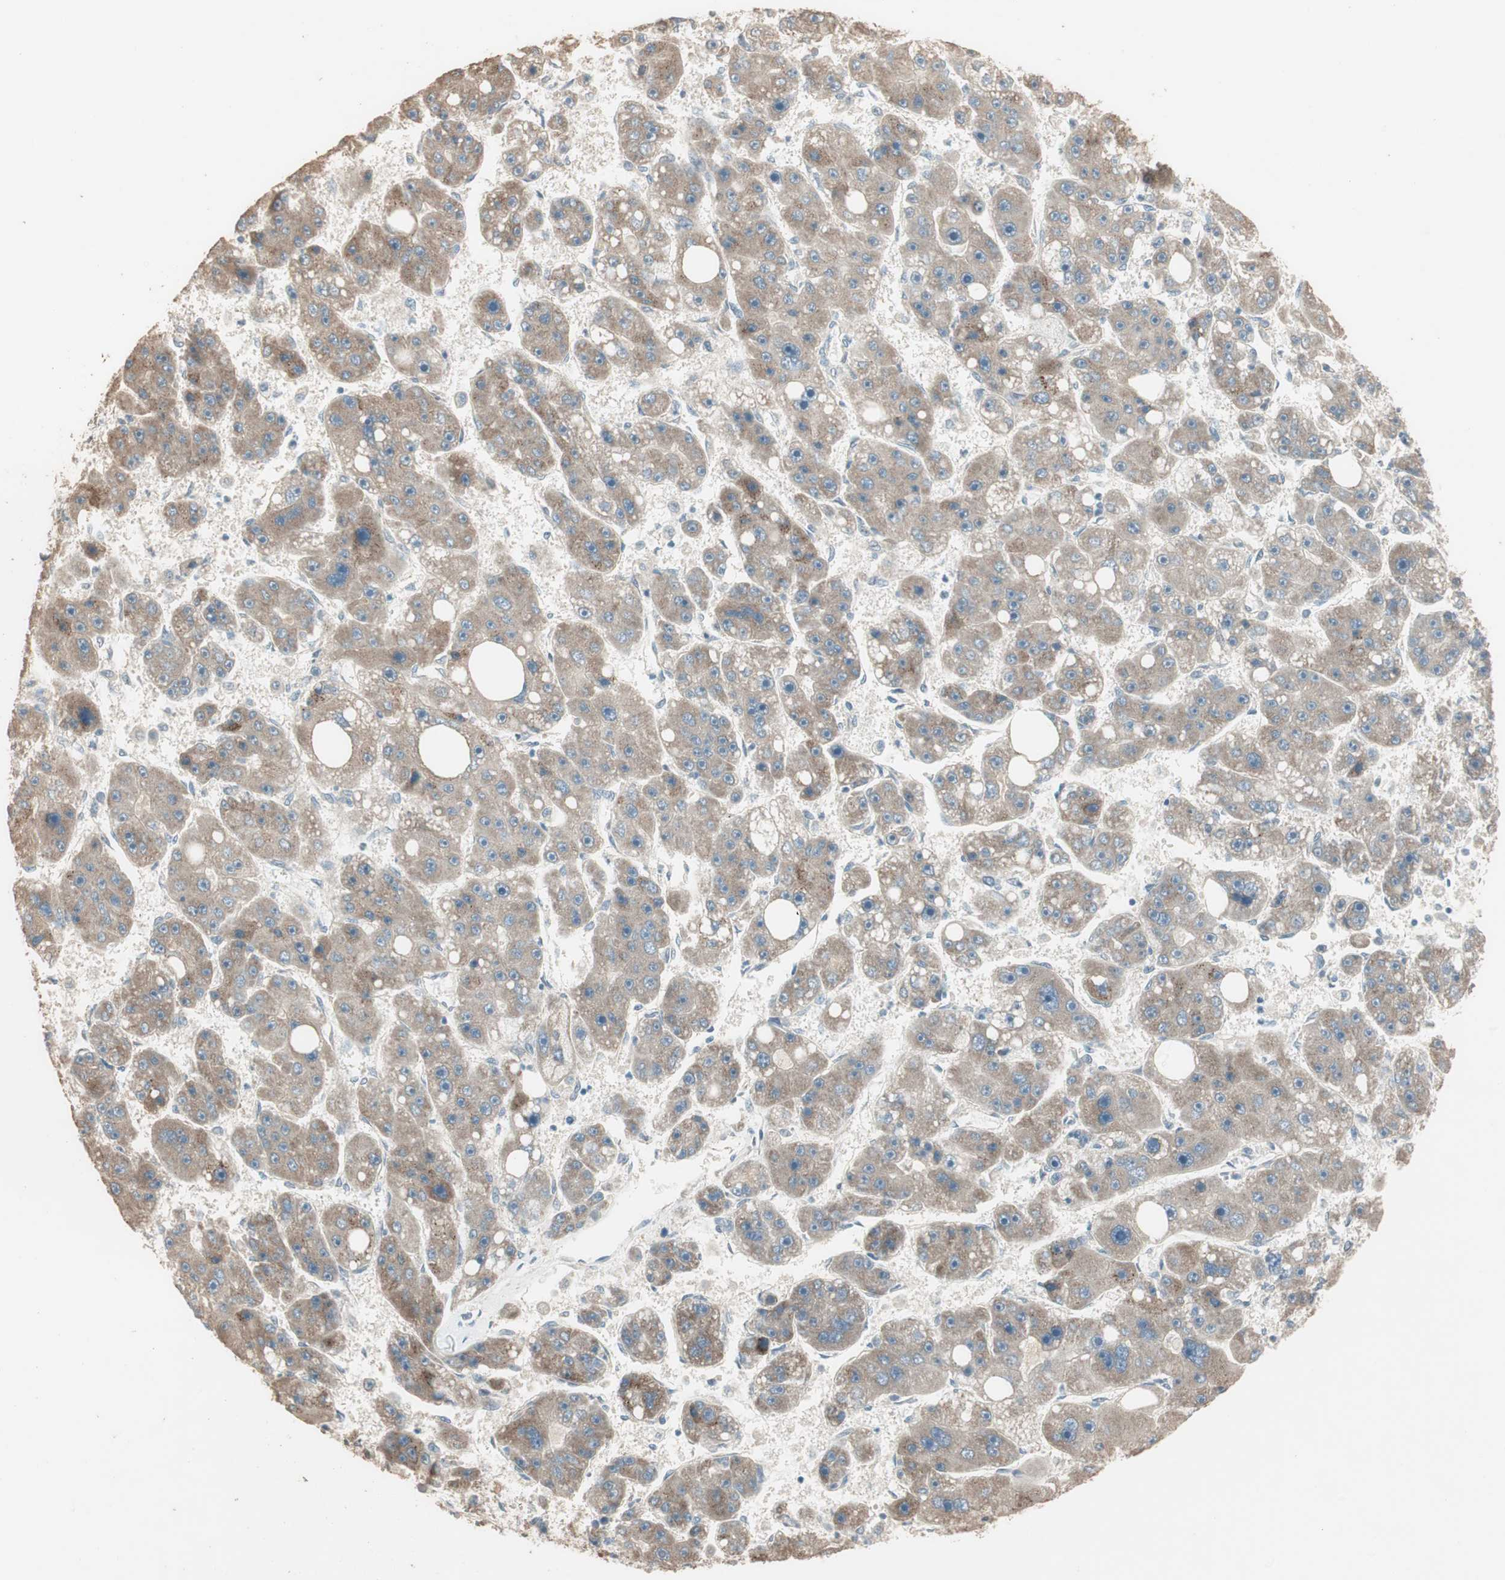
{"staining": {"intensity": "moderate", "quantity": ">75%", "location": "cytoplasmic/membranous"}, "tissue": "liver cancer", "cell_type": "Tumor cells", "image_type": "cancer", "snomed": [{"axis": "morphology", "description": "Carcinoma, Hepatocellular, NOS"}, {"axis": "topography", "description": "Liver"}], "caption": "DAB immunohistochemical staining of liver cancer shows moderate cytoplasmic/membranous protein expression in about >75% of tumor cells.", "gene": "RARRES1", "patient": {"sex": "female", "age": 61}}